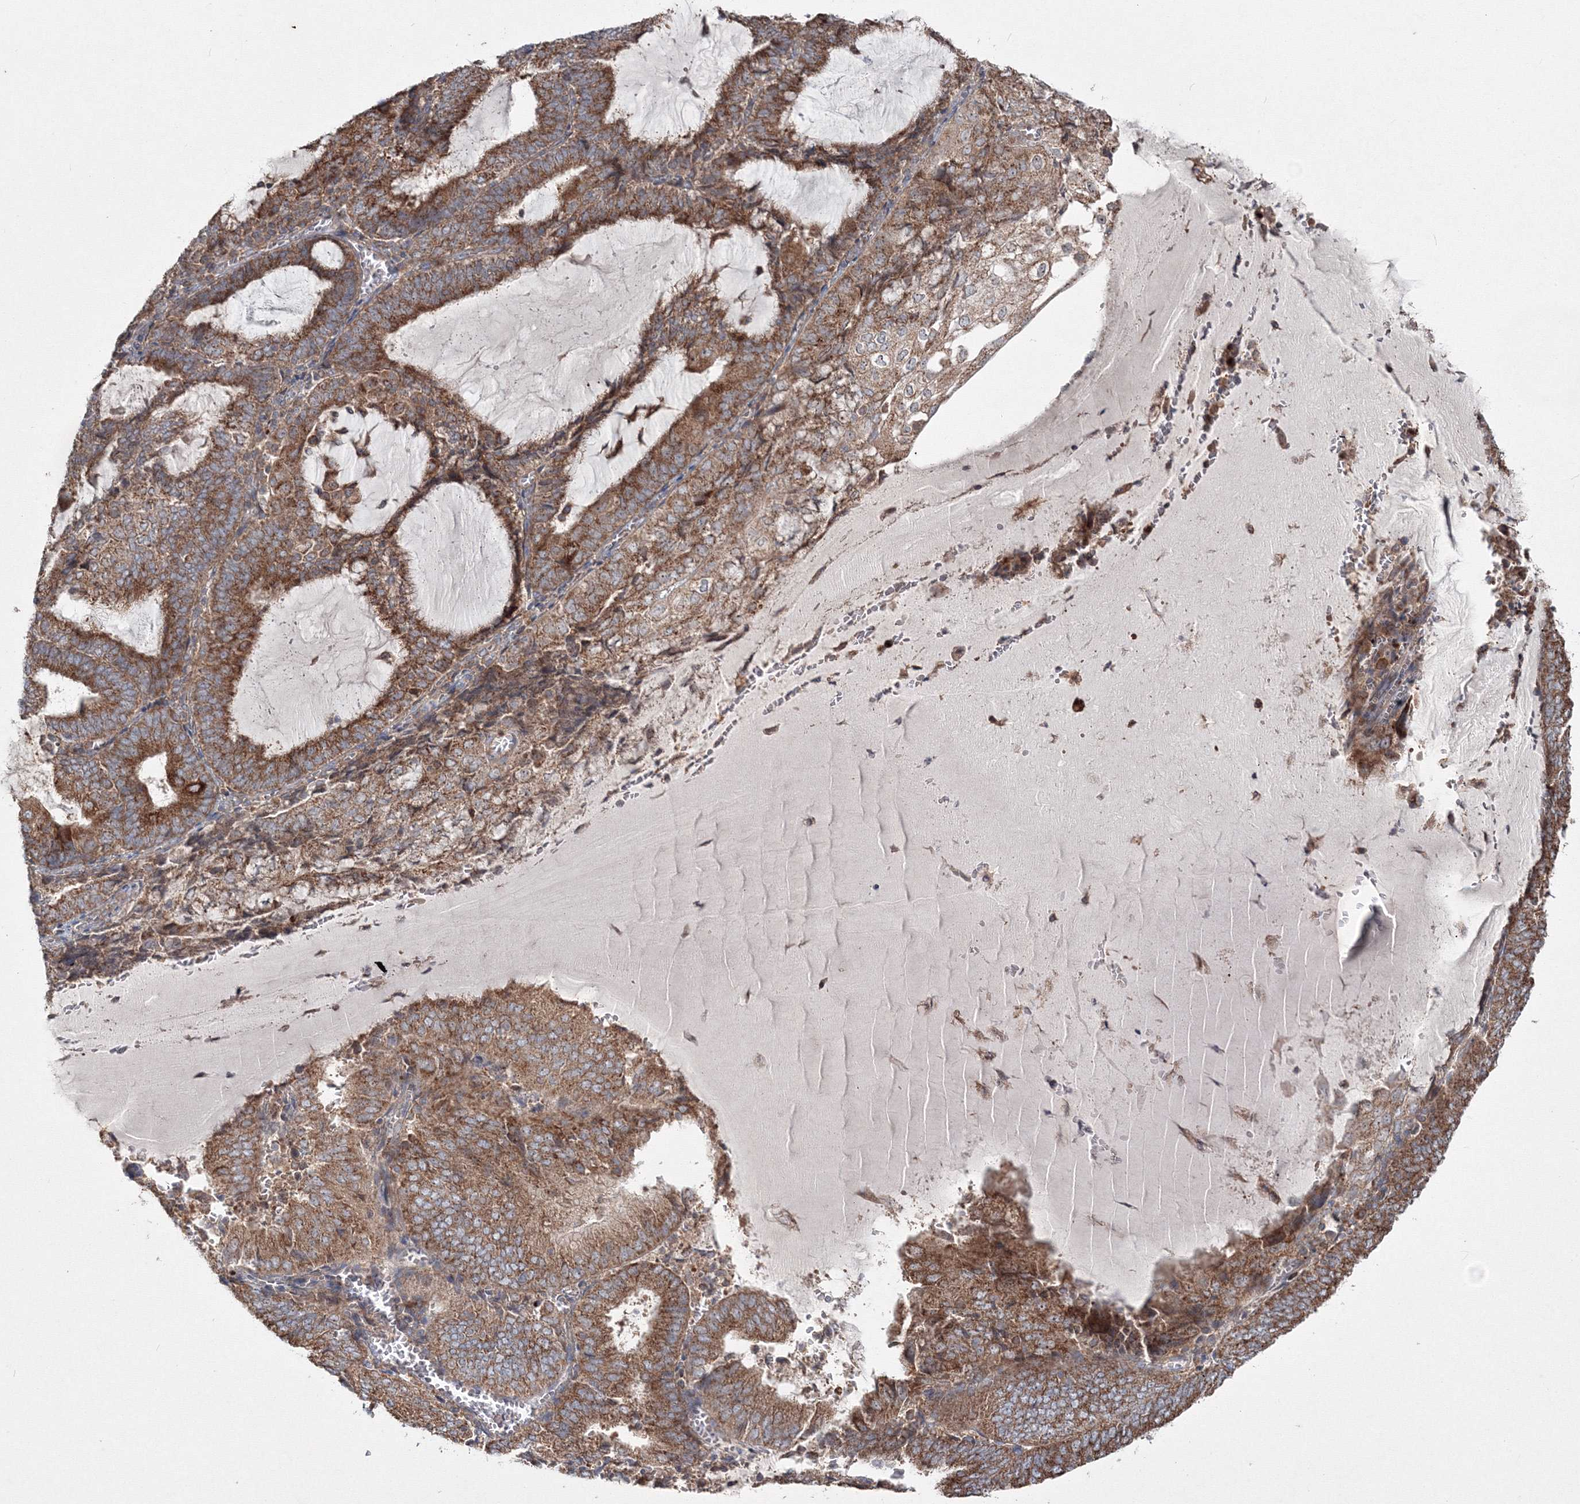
{"staining": {"intensity": "strong", "quantity": ">75%", "location": "cytoplasmic/membranous"}, "tissue": "endometrial cancer", "cell_type": "Tumor cells", "image_type": "cancer", "snomed": [{"axis": "morphology", "description": "Adenocarcinoma, NOS"}, {"axis": "topography", "description": "Endometrium"}], "caption": "Human endometrial cancer (adenocarcinoma) stained with a protein marker displays strong staining in tumor cells.", "gene": "PEX13", "patient": {"sex": "female", "age": 81}}